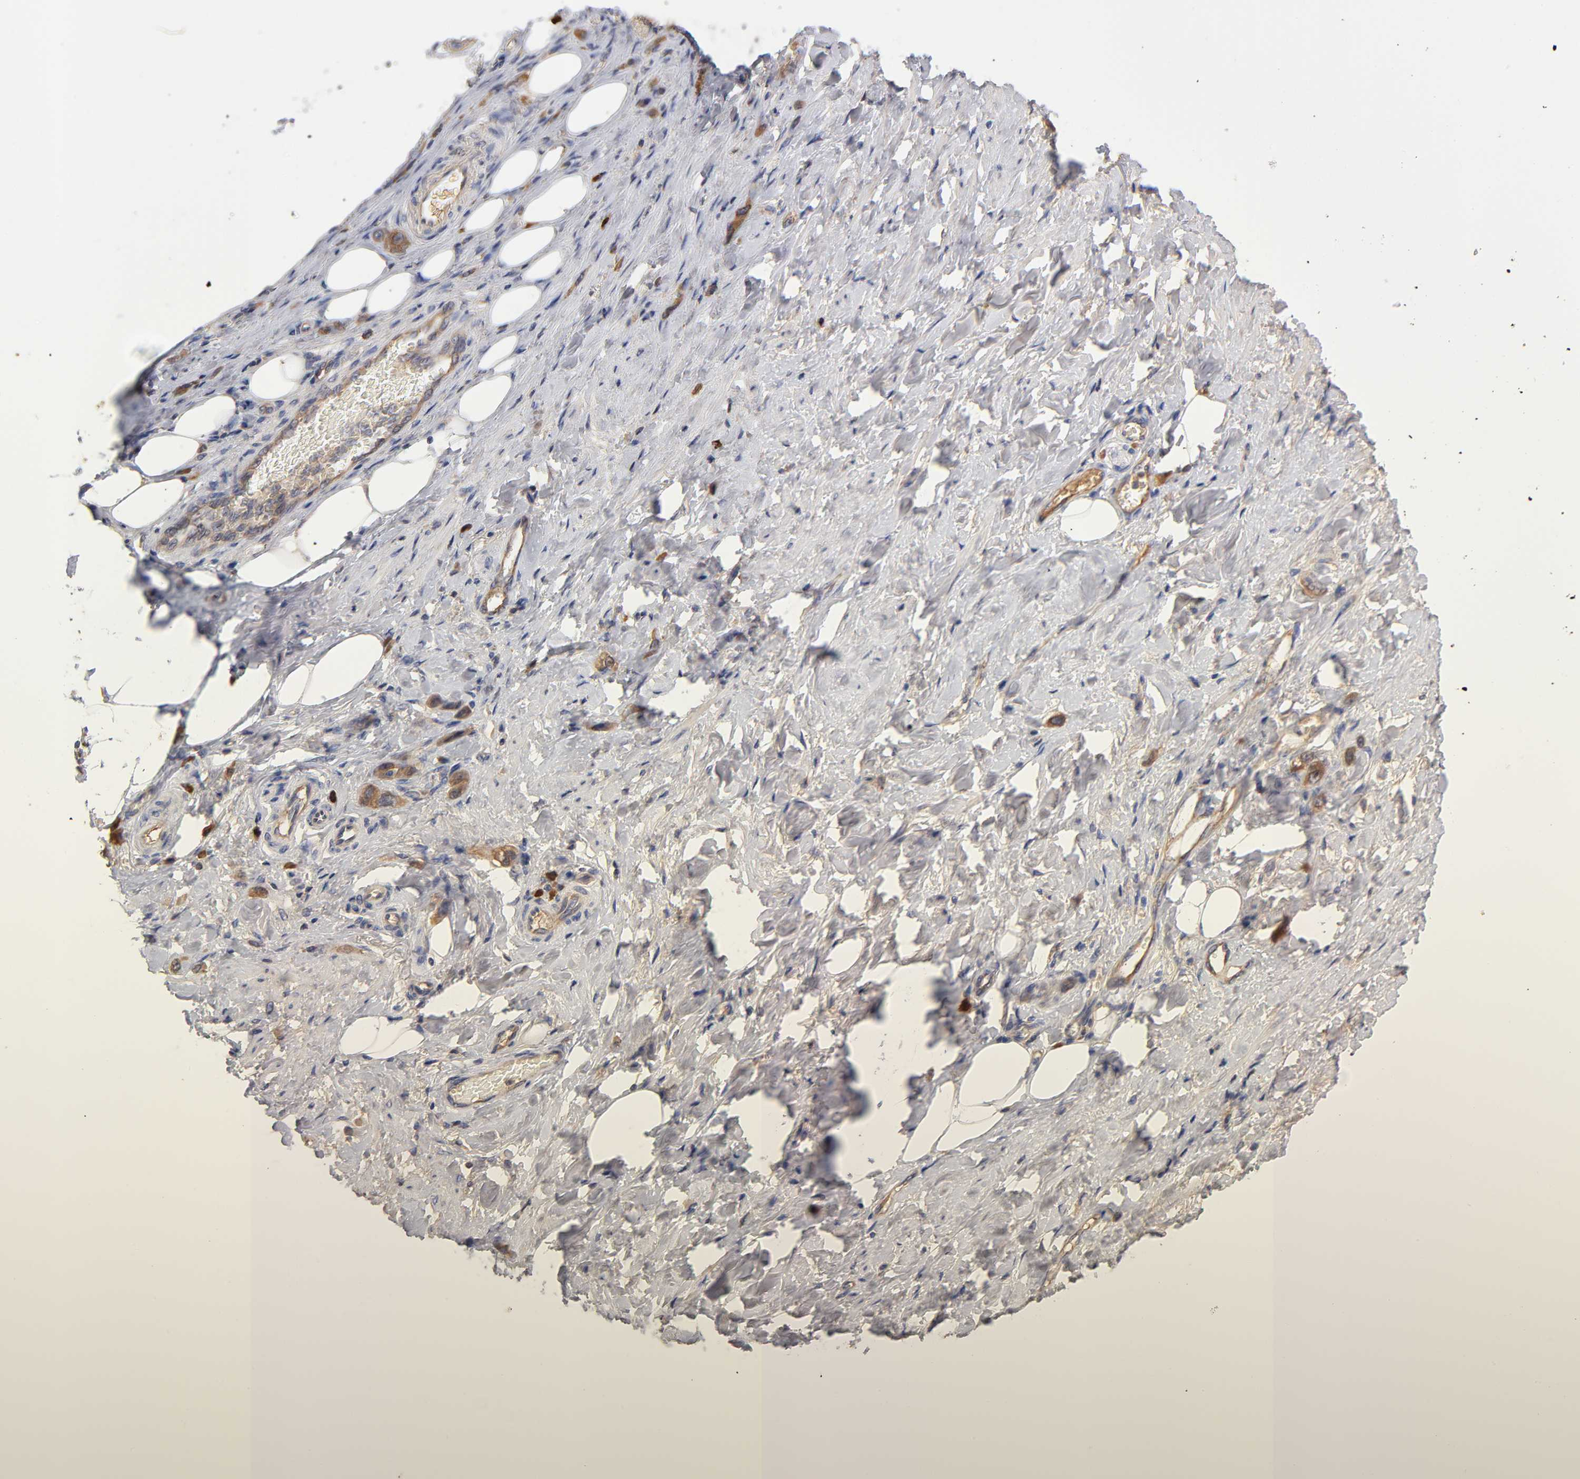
{"staining": {"intensity": "moderate", "quantity": ">75%", "location": "cytoplasmic/membranous"}, "tissue": "stomach cancer", "cell_type": "Tumor cells", "image_type": "cancer", "snomed": [{"axis": "morphology", "description": "Adenocarcinoma, NOS"}, {"axis": "topography", "description": "Stomach"}], "caption": "A high-resolution micrograph shows immunohistochemistry staining of stomach adenocarcinoma, which reveals moderate cytoplasmic/membranous expression in about >75% of tumor cells.", "gene": "RPS29", "patient": {"sex": "male", "age": 82}}